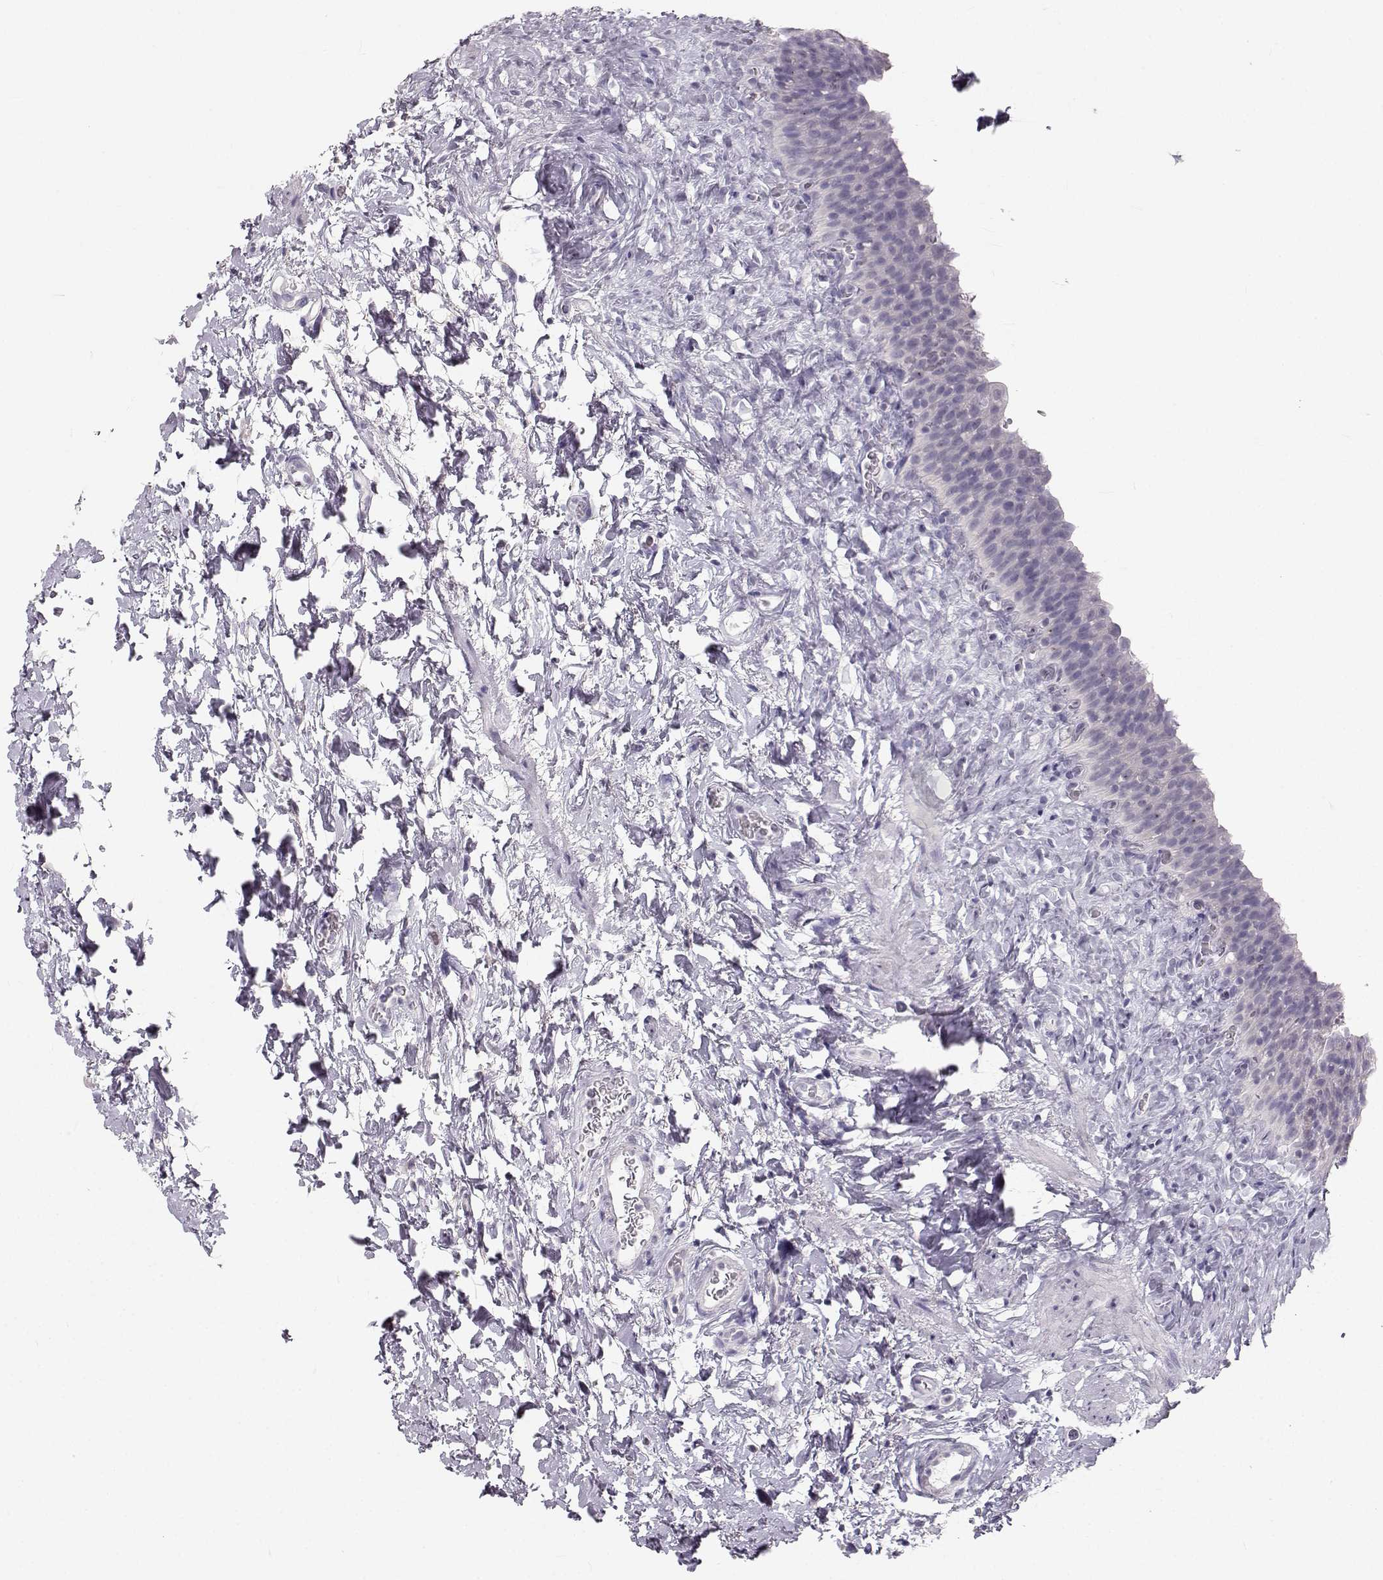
{"staining": {"intensity": "negative", "quantity": "none", "location": "none"}, "tissue": "urinary bladder", "cell_type": "Urothelial cells", "image_type": "normal", "snomed": [{"axis": "morphology", "description": "Normal tissue, NOS"}, {"axis": "topography", "description": "Urinary bladder"}], "caption": "This is a photomicrograph of immunohistochemistry staining of benign urinary bladder, which shows no staining in urothelial cells.", "gene": "OIP5", "patient": {"sex": "male", "age": 76}}